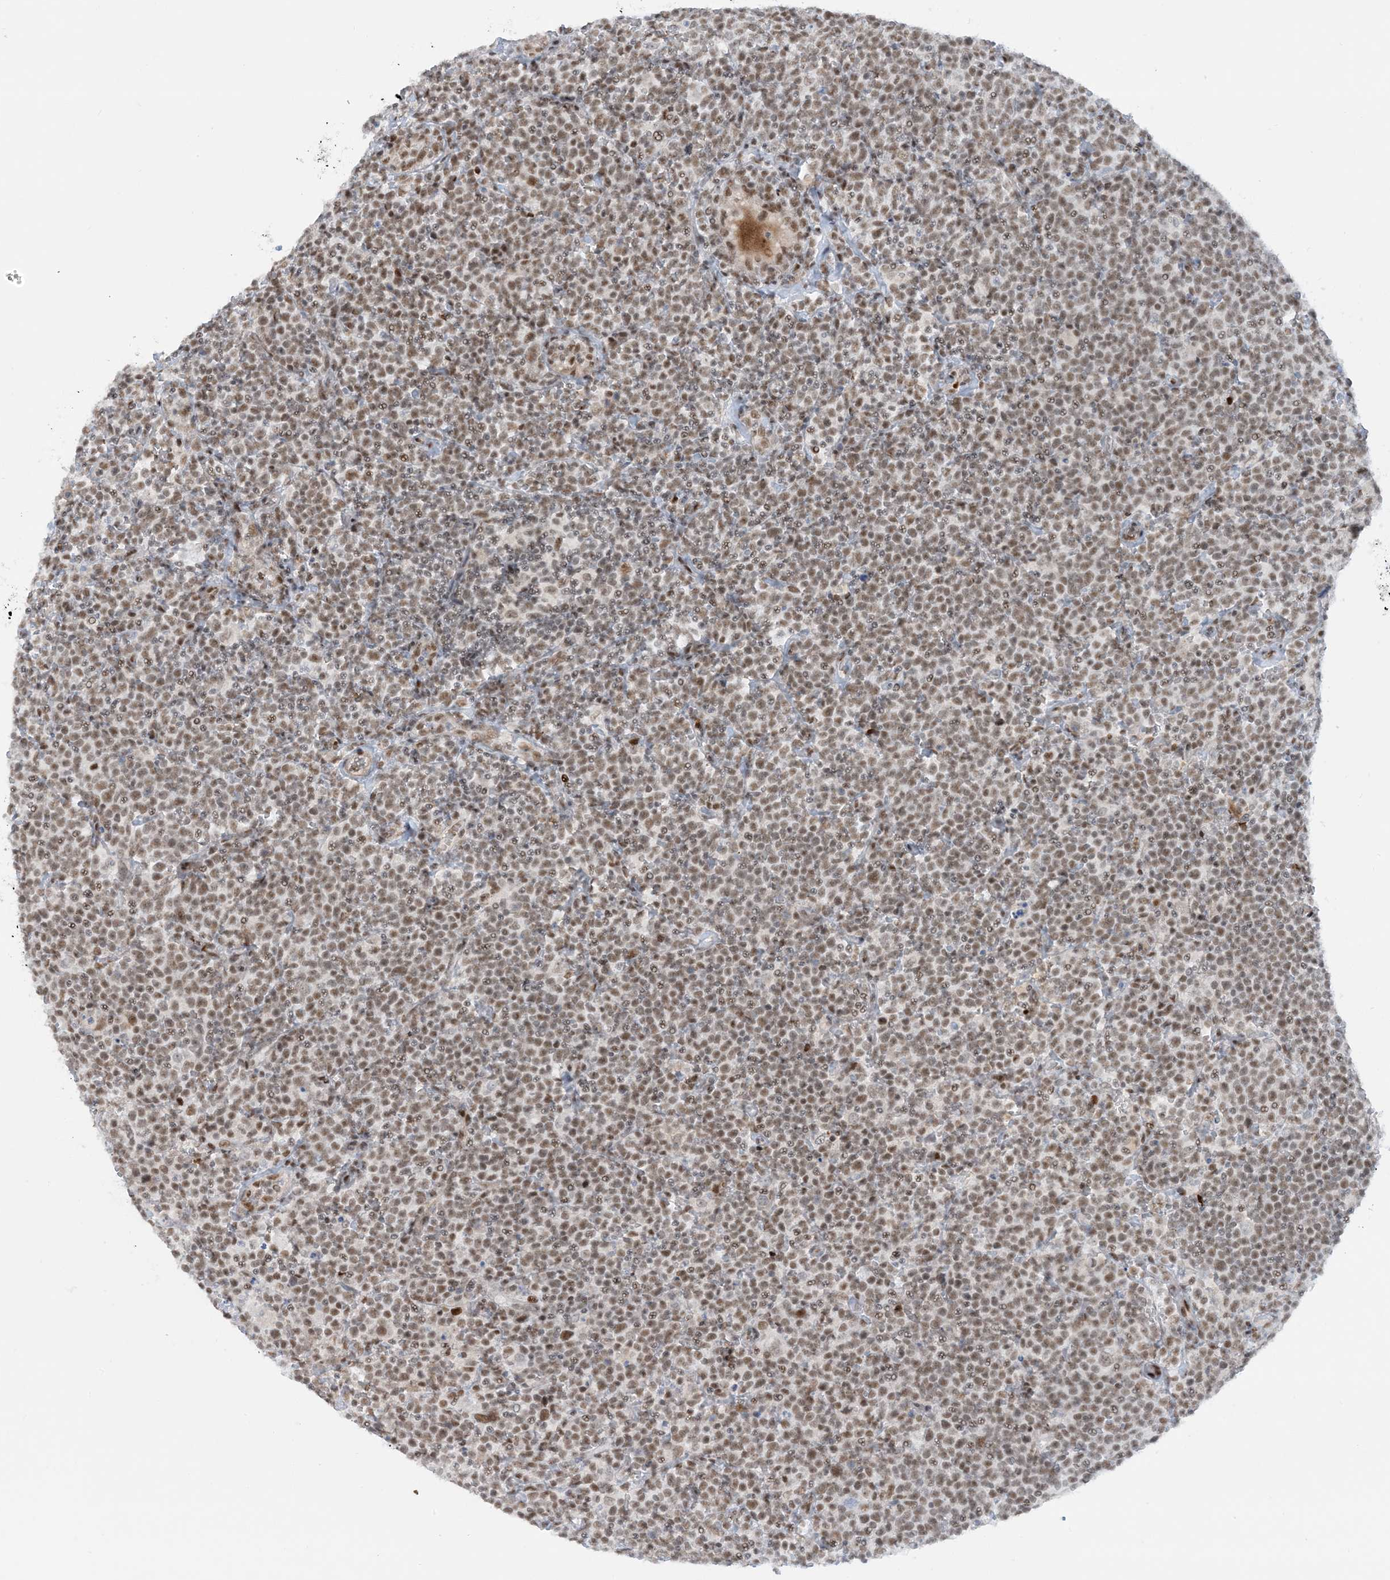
{"staining": {"intensity": "moderate", "quantity": ">75%", "location": "nuclear"}, "tissue": "lymphoma", "cell_type": "Tumor cells", "image_type": "cancer", "snomed": [{"axis": "morphology", "description": "Malignant lymphoma, non-Hodgkin's type, High grade"}, {"axis": "topography", "description": "Lymph node"}], "caption": "Immunohistochemical staining of human lymphoma demonstrates moderate nuclear protein expression in about >75% of tumor cells. Using DAB (brown) and hematoxylin (blue) stains, captured at high magnification using brightfield microscopy.", "gene": "ECT2L", "patient": {"sex": "male", "age": 61}}